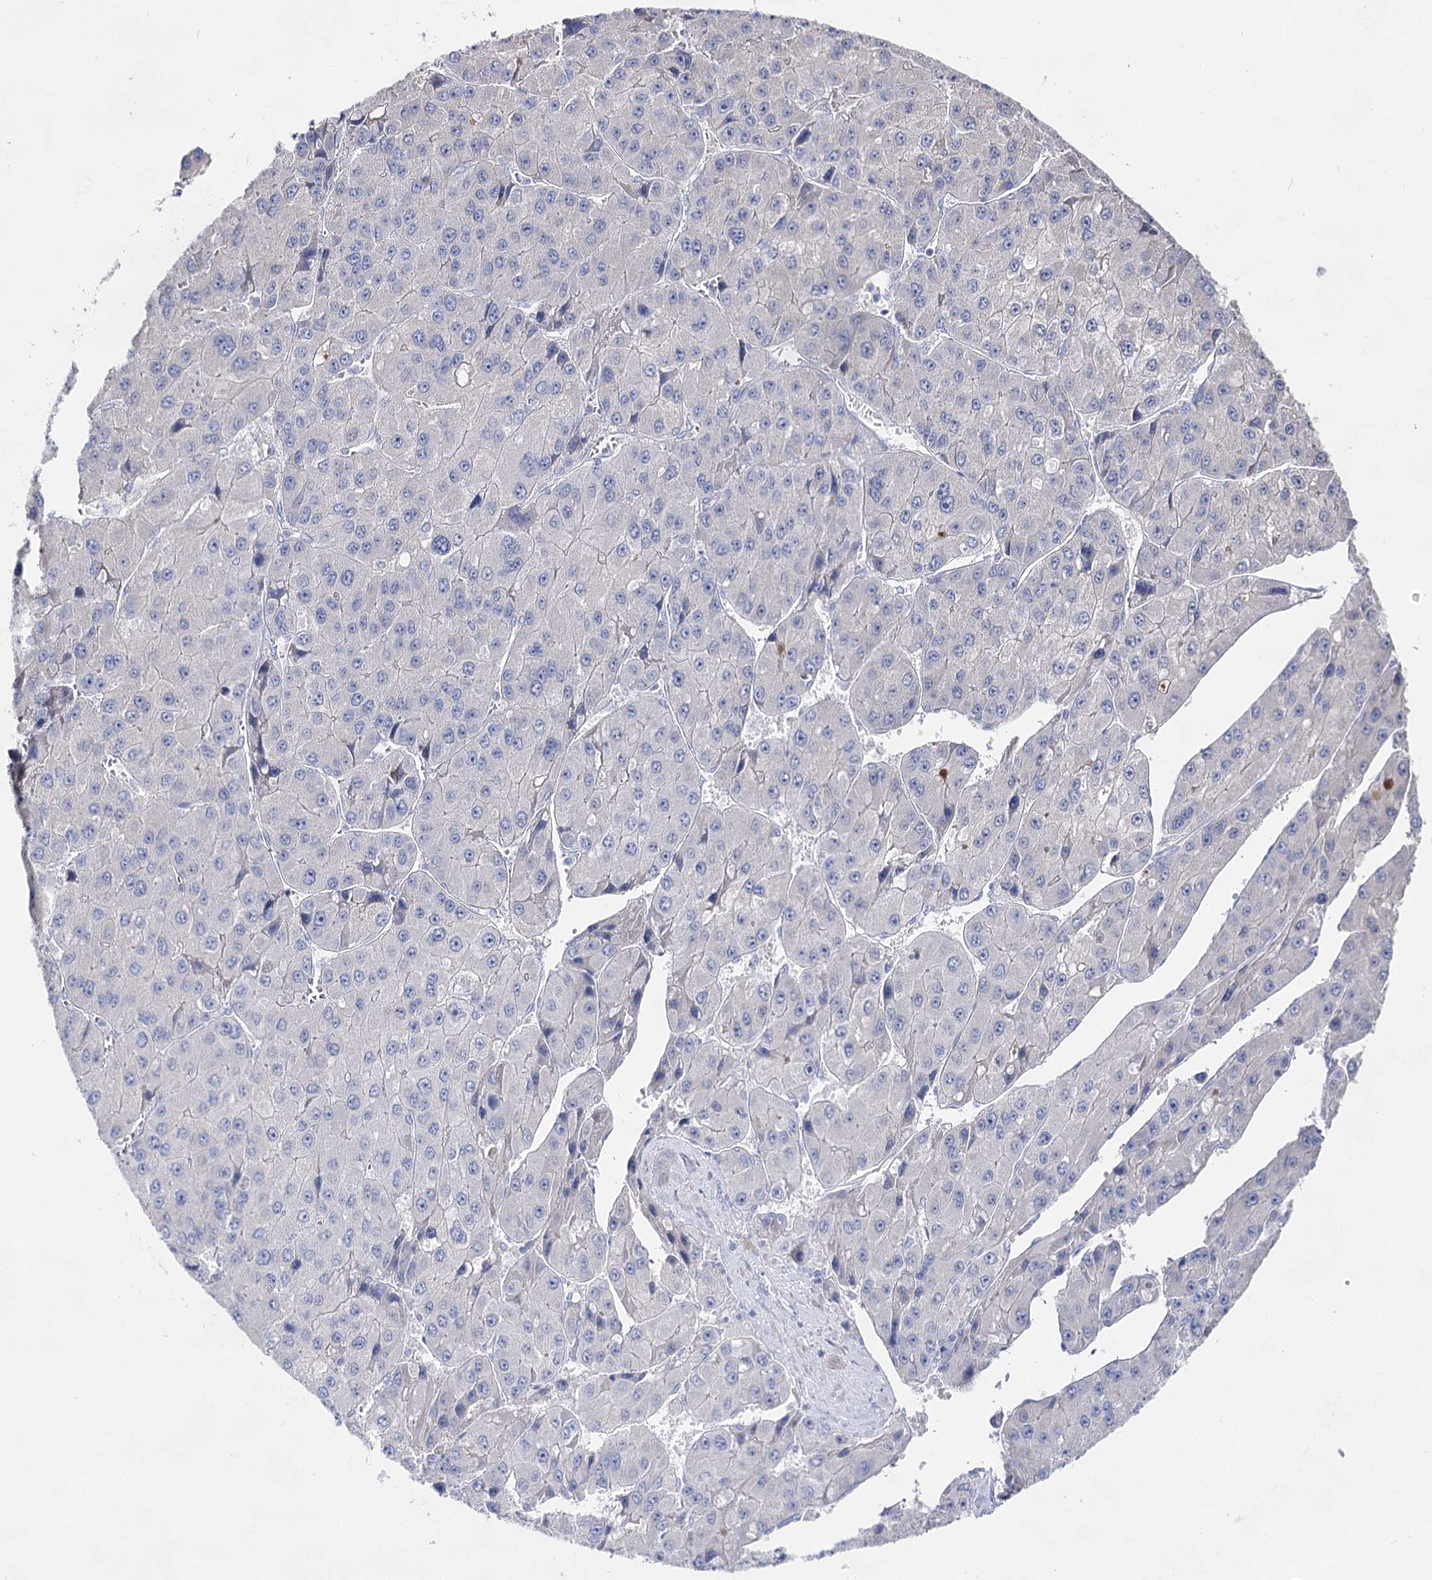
{"staining": {"intensity": "negative", "quantity": "none", "location": "none"}, "tissue": "liver cancer", "cell_type": "Tumor cells", "image_type": "cancer", "snomed": [{"axis": "morphology", "description": "Carcinoma, Hepatocellular, NOS"}, {"axis": "topography", "description": "Liver"}], "caption": "Human liver cancer stained for a protein using IHC reveals no expression in tumor cells.", "gene": "NRAP", "patient": {"sex": "female", "age": 73}}